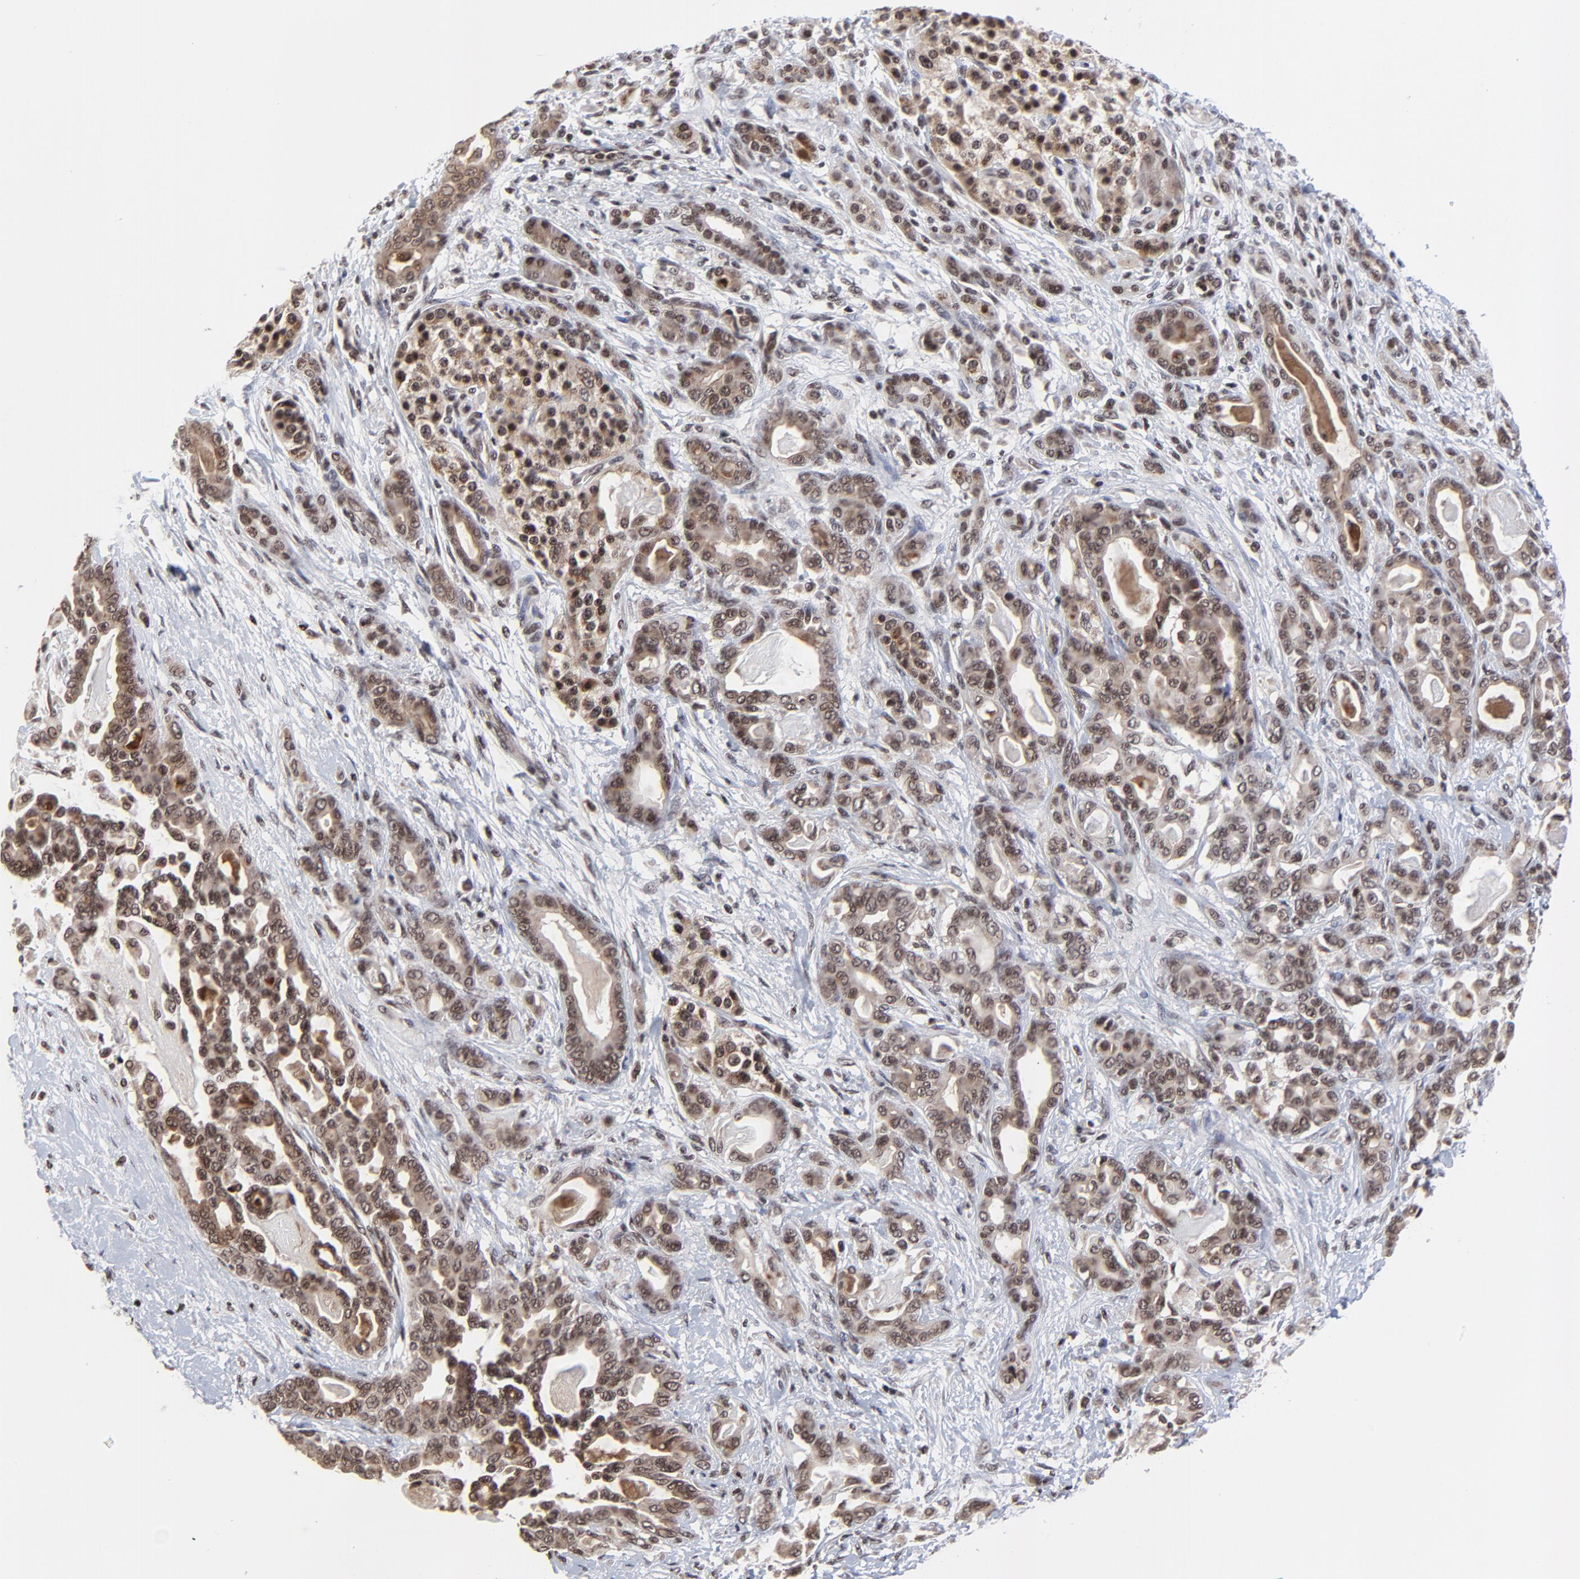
{"staining": {"intensity": "moderate", "quantity": ">75%", "location": "cytoplasmic/membranous,nuclear"}, "tissue": "pancreatic cancer", "cell_type": "Tumor cells", "image_type": "cancer", "snomed": [{"axis": "morphology", "description": "Adenocarcinoma, NOS"}, {"axis": "topography", "description": "Pancreas"}], "caption": "Protein analysis of pancreatic cancer tissue demonstrates moderate cytoplasmic/membranous and nuclear positivity in approximately >75% of tumor cells.", "gene": "ZNF777", "patient": {"sex": "male", "age": 63}}